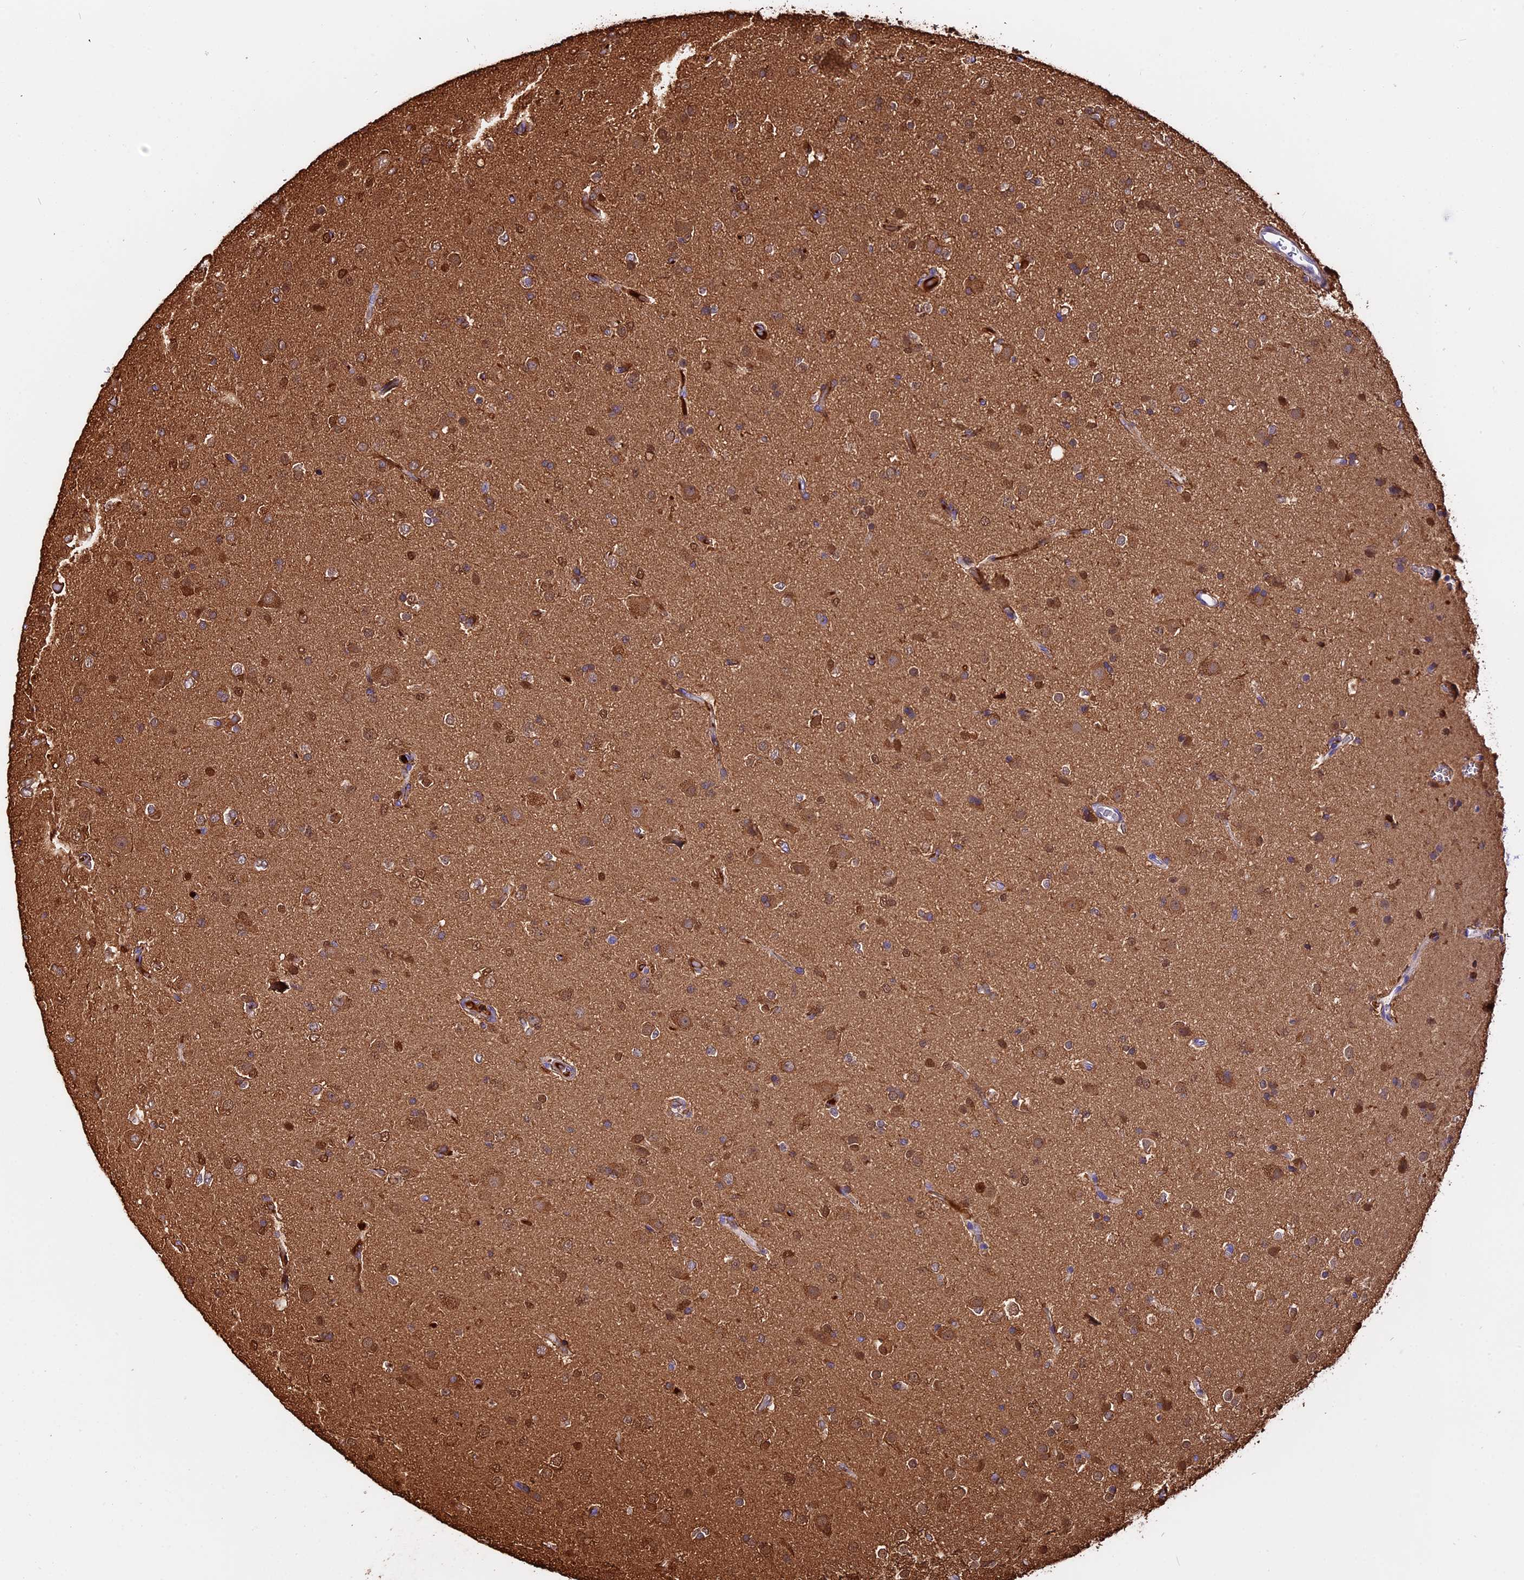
{"staining": {"intensity": "moderate", "quantity": "25%-75%", "location": "cytoplasmic/membranous,nuclear"}, "tissue": "glioma", "cell_type": "Tumor cells", "image_type": "cancer", "snomed": [{"axis": "morphology", "description": "Glioma, malignant, Low grade"}, {"axis": "topography", "description": "Brain"}], "caption": "Moderate cytoplasmic/membranous and nuclear positivity for a protein is present in about 25%-75% of tumor cells of malignant low-grade glioma using immunohistochemistry (IHC).", "gene": "MAP3K7CL", "patient": {"sex": "male", "age": 65}}